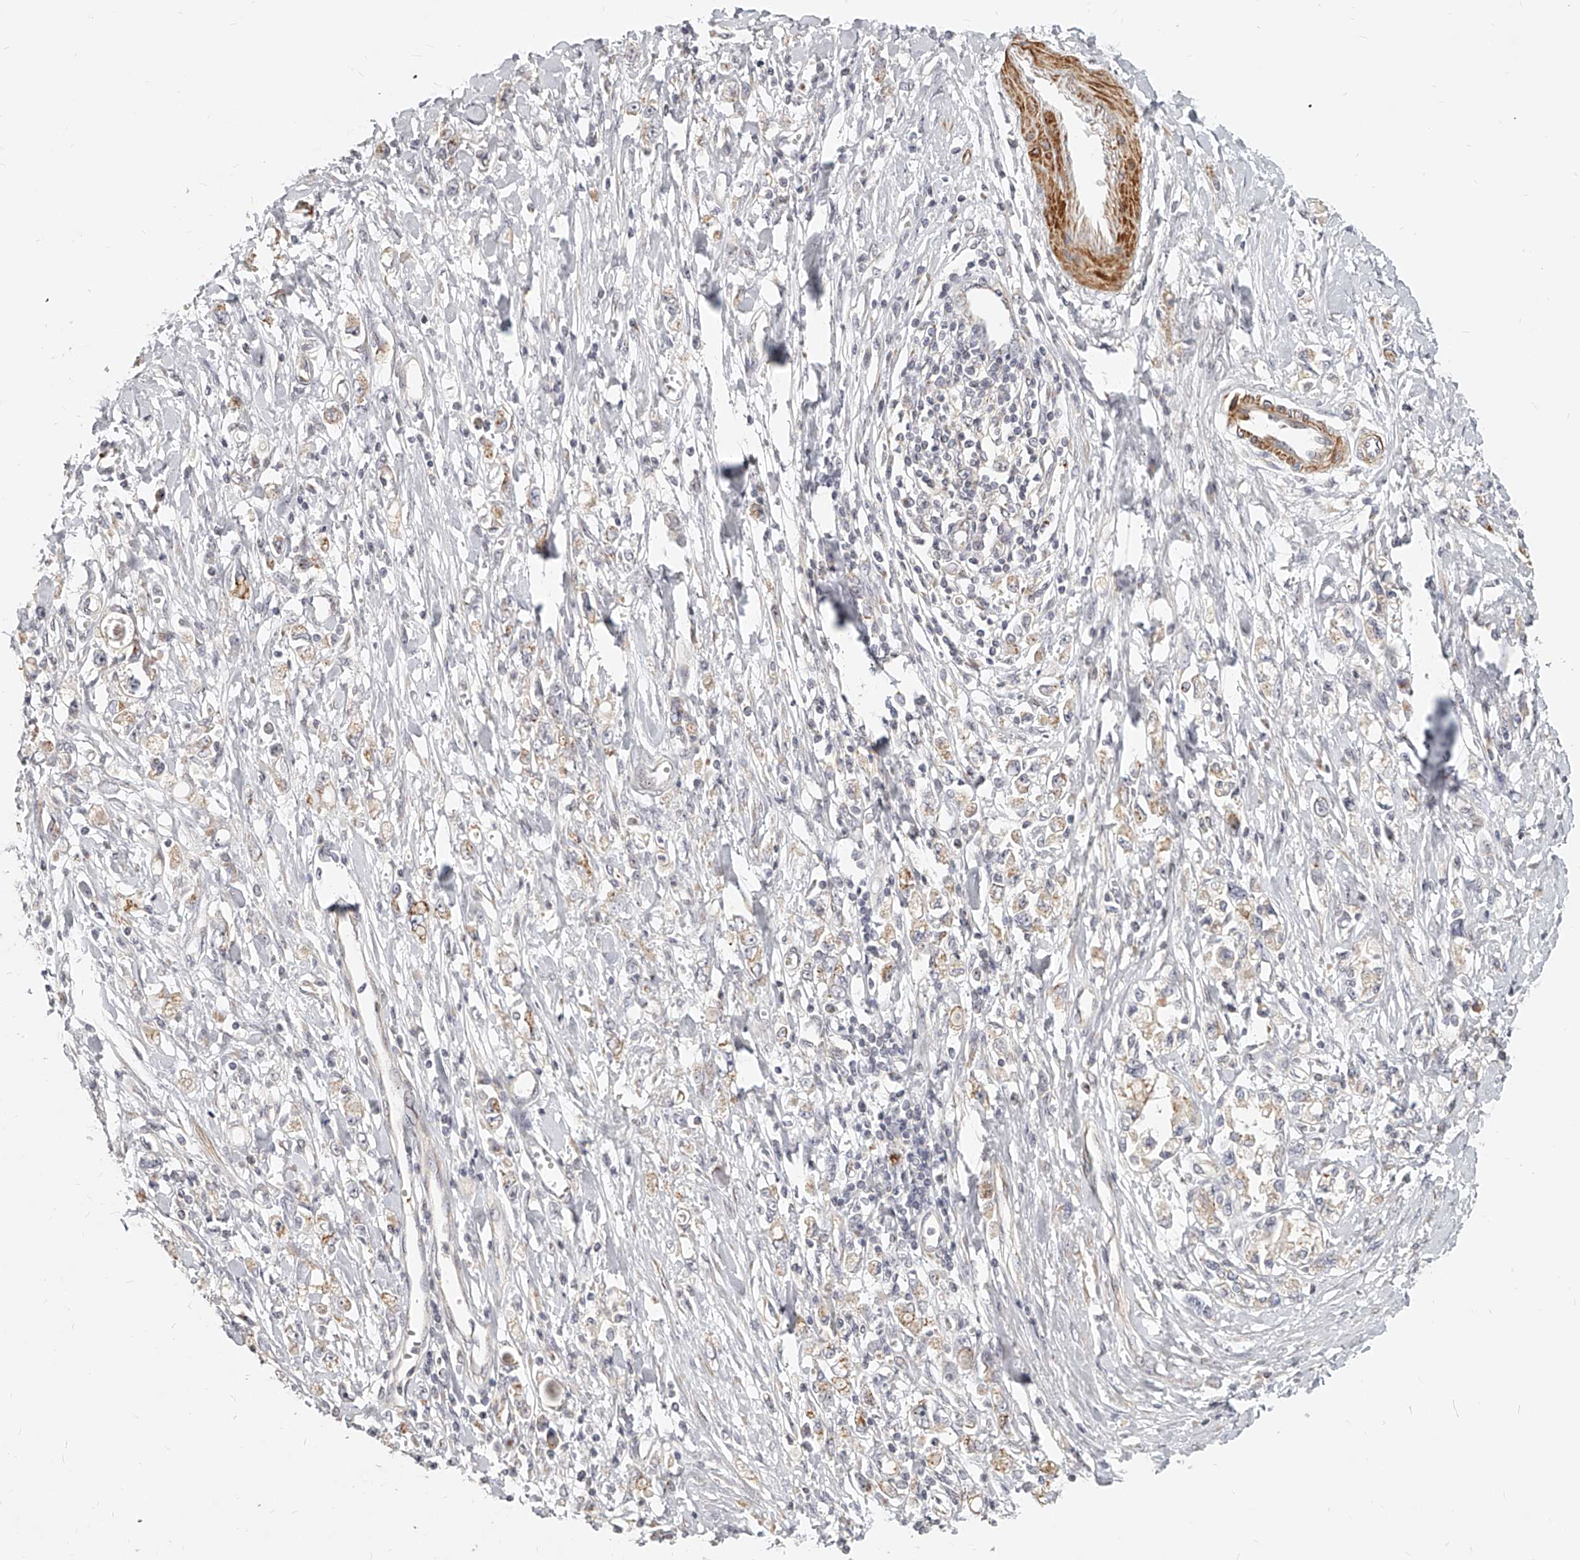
{"staining": {"intensity": "weak", "quantity": "25%-75%", "location": "cytoplasmic/membranous"}, "tissue": "stomach cancer", "cell_type": "Tumor cells", "image_type": "cancer", "snomed": [{"axis": "morphology", "description": "Adenocarcinoma, NOS"}, {"axis": "topography", "description": "Stomach"}], "caption": "Tumor cells demonstrate low levels of weak cytoplasmic/membranous positivity in approximately 25%-75% of cells in human adenocarcinoma (stomach).", "gene": "SLC37A1", "patient": {"sex": "female", "age": 76}}